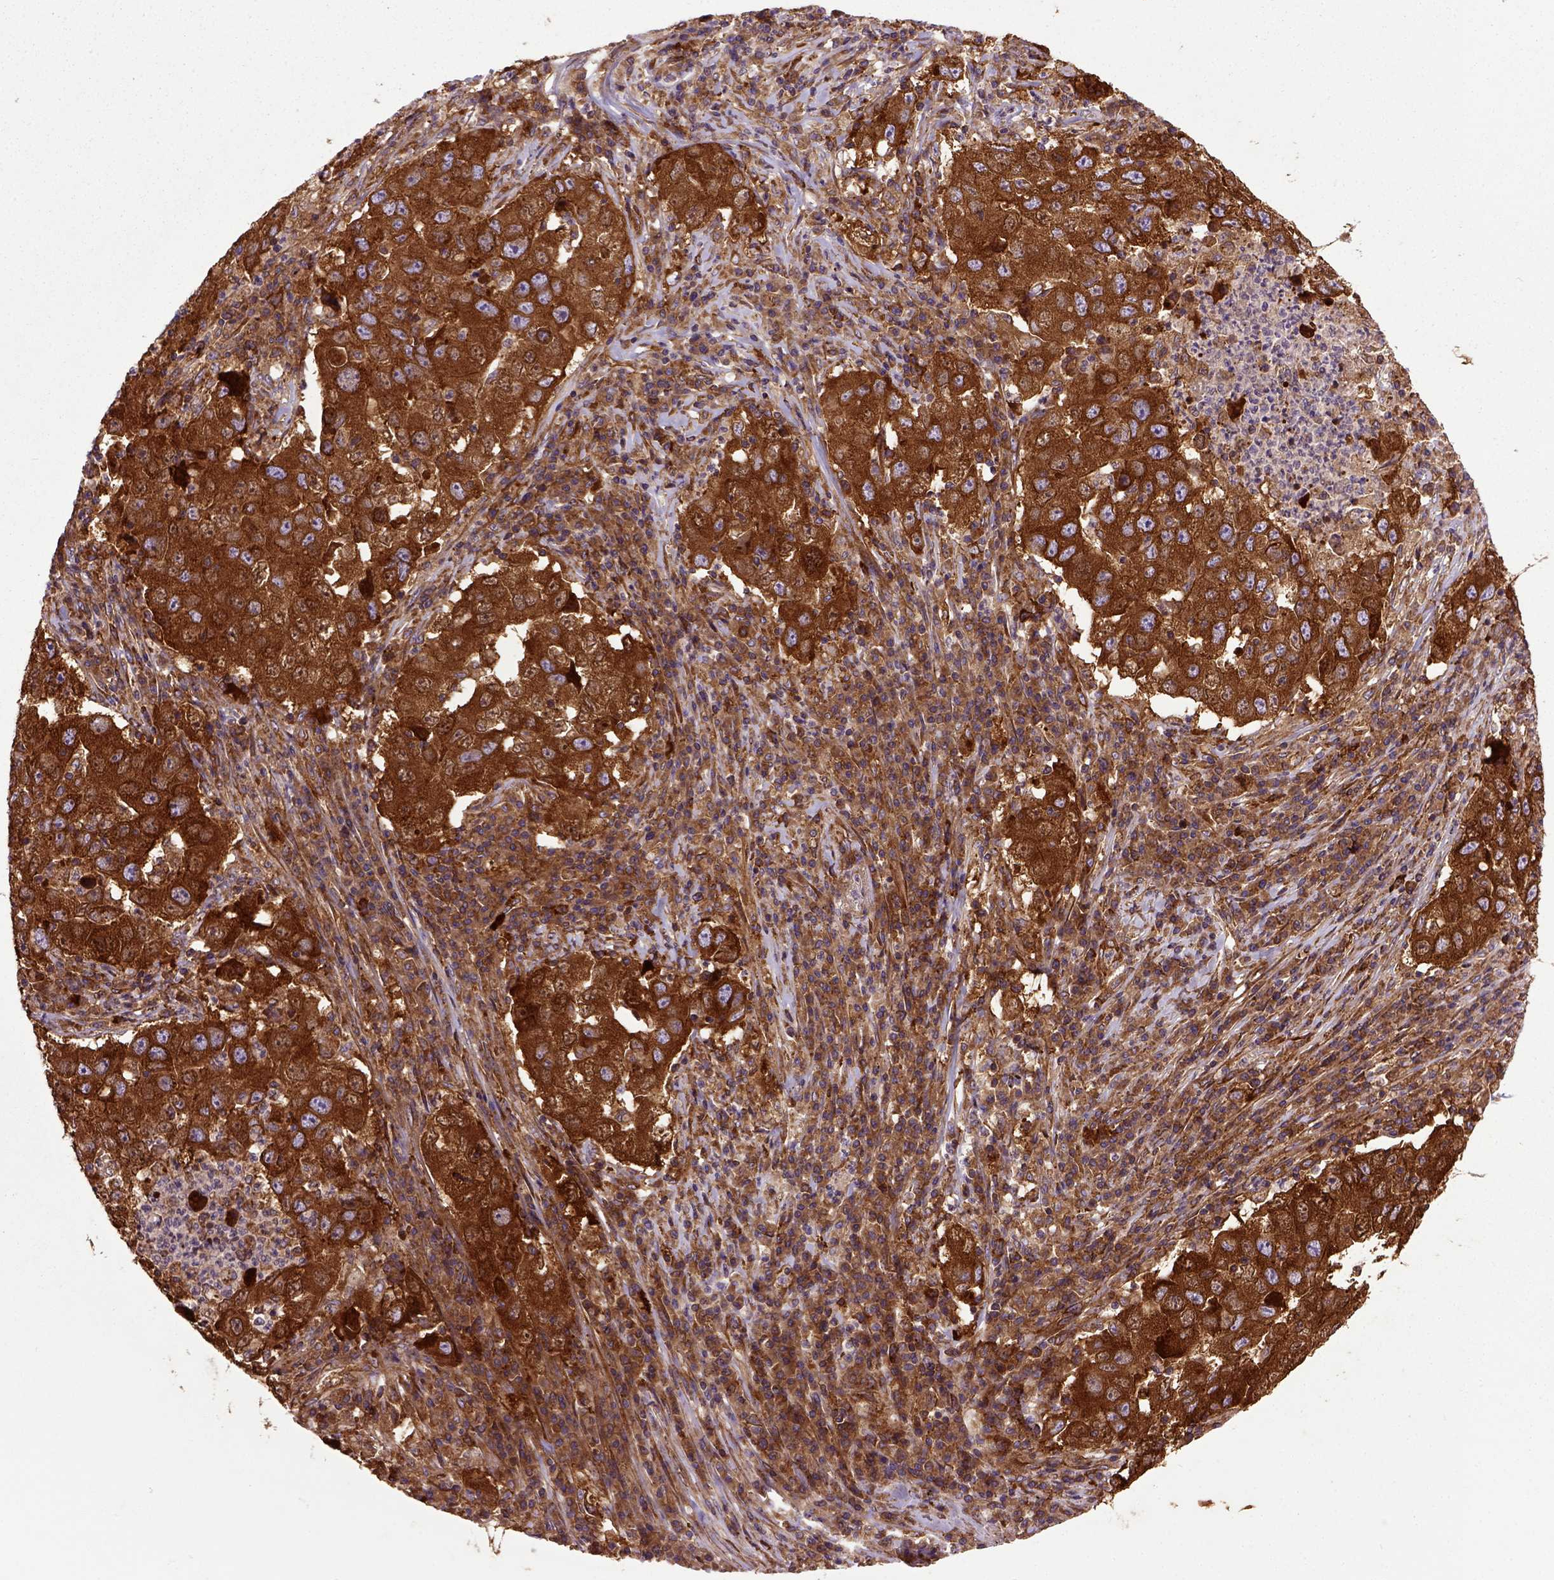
{"staining": {"intensity": "strong", "quantity": ">75%", "location": "cytoplasmic/membranous"}, "tissue": "lung cancer", "cell_type": "Tumor cells", "image_type": "cancer", "snomed": [{"axis": "morphology", "description": "Adenocarcinoma, NOS"}, {"axis": "topography", "description": "Lung"}], "caption": "Protein analysis of lung adenocarcinoma tissue shows strong cytoplasmic/membranous expression in about >75% of tumor cells.", "gene": "CAPRIN1", "patient": {"sex": "male", "age": 73}}